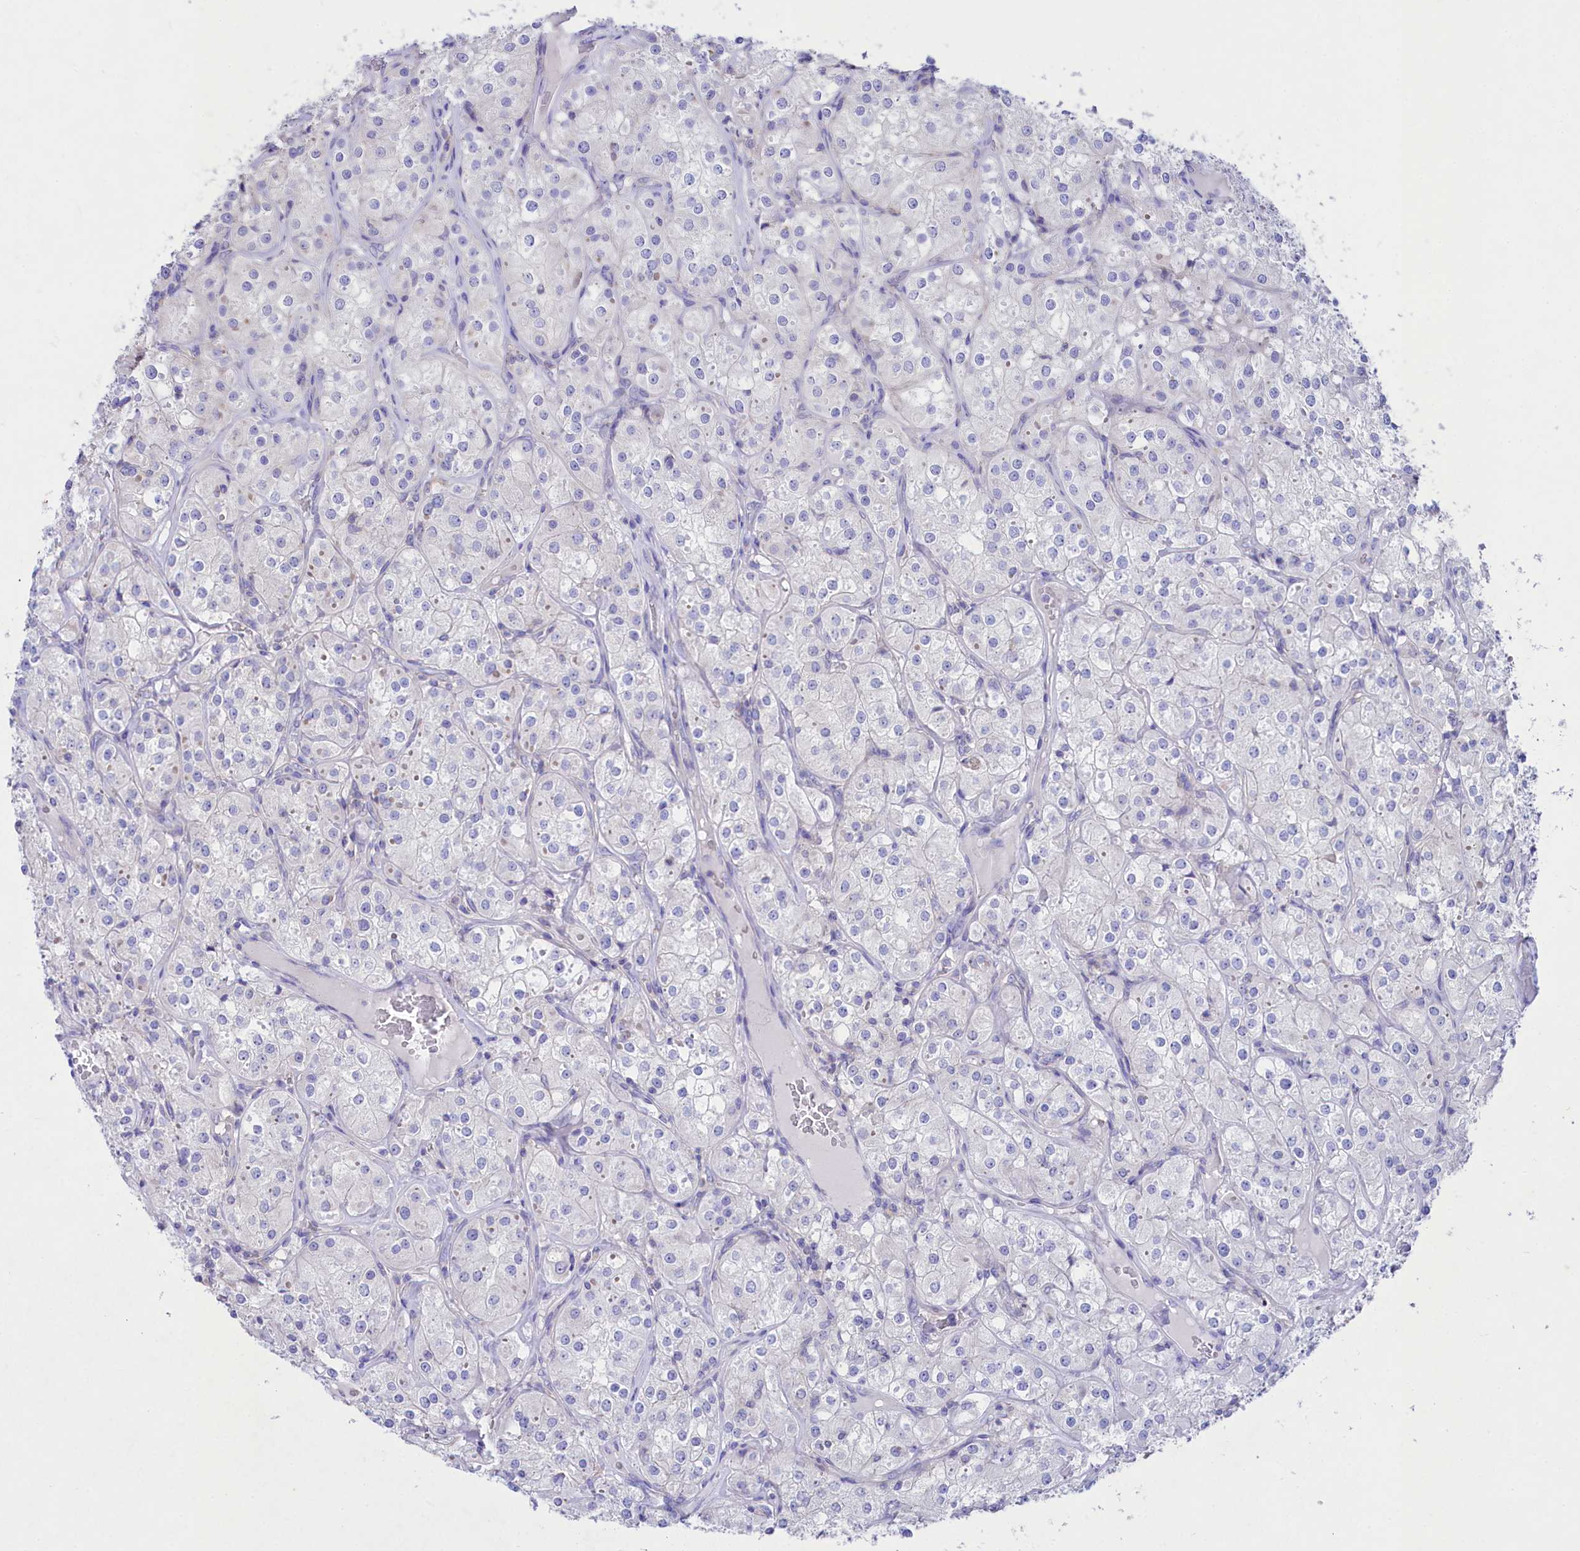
{"staining": {"intensity": "negative", "quantity": "none", "location": "none"}, "tissue": "renal cancer", "cell_type": "Tumor cells", "image_type": "cancer", "snomed": [{"axis": "morphology", "description": "Adenocarcinoma, NOS"}, {"axis": "topography", "description": "Kidney"}], "caption": "This is a histopathology image of immunohistochemistry (IHC) staining of renal cancer, which shows no positivity in tumor cells.", "gene": "VPS26B", "patient": {"sex": "male", "age": 77}}